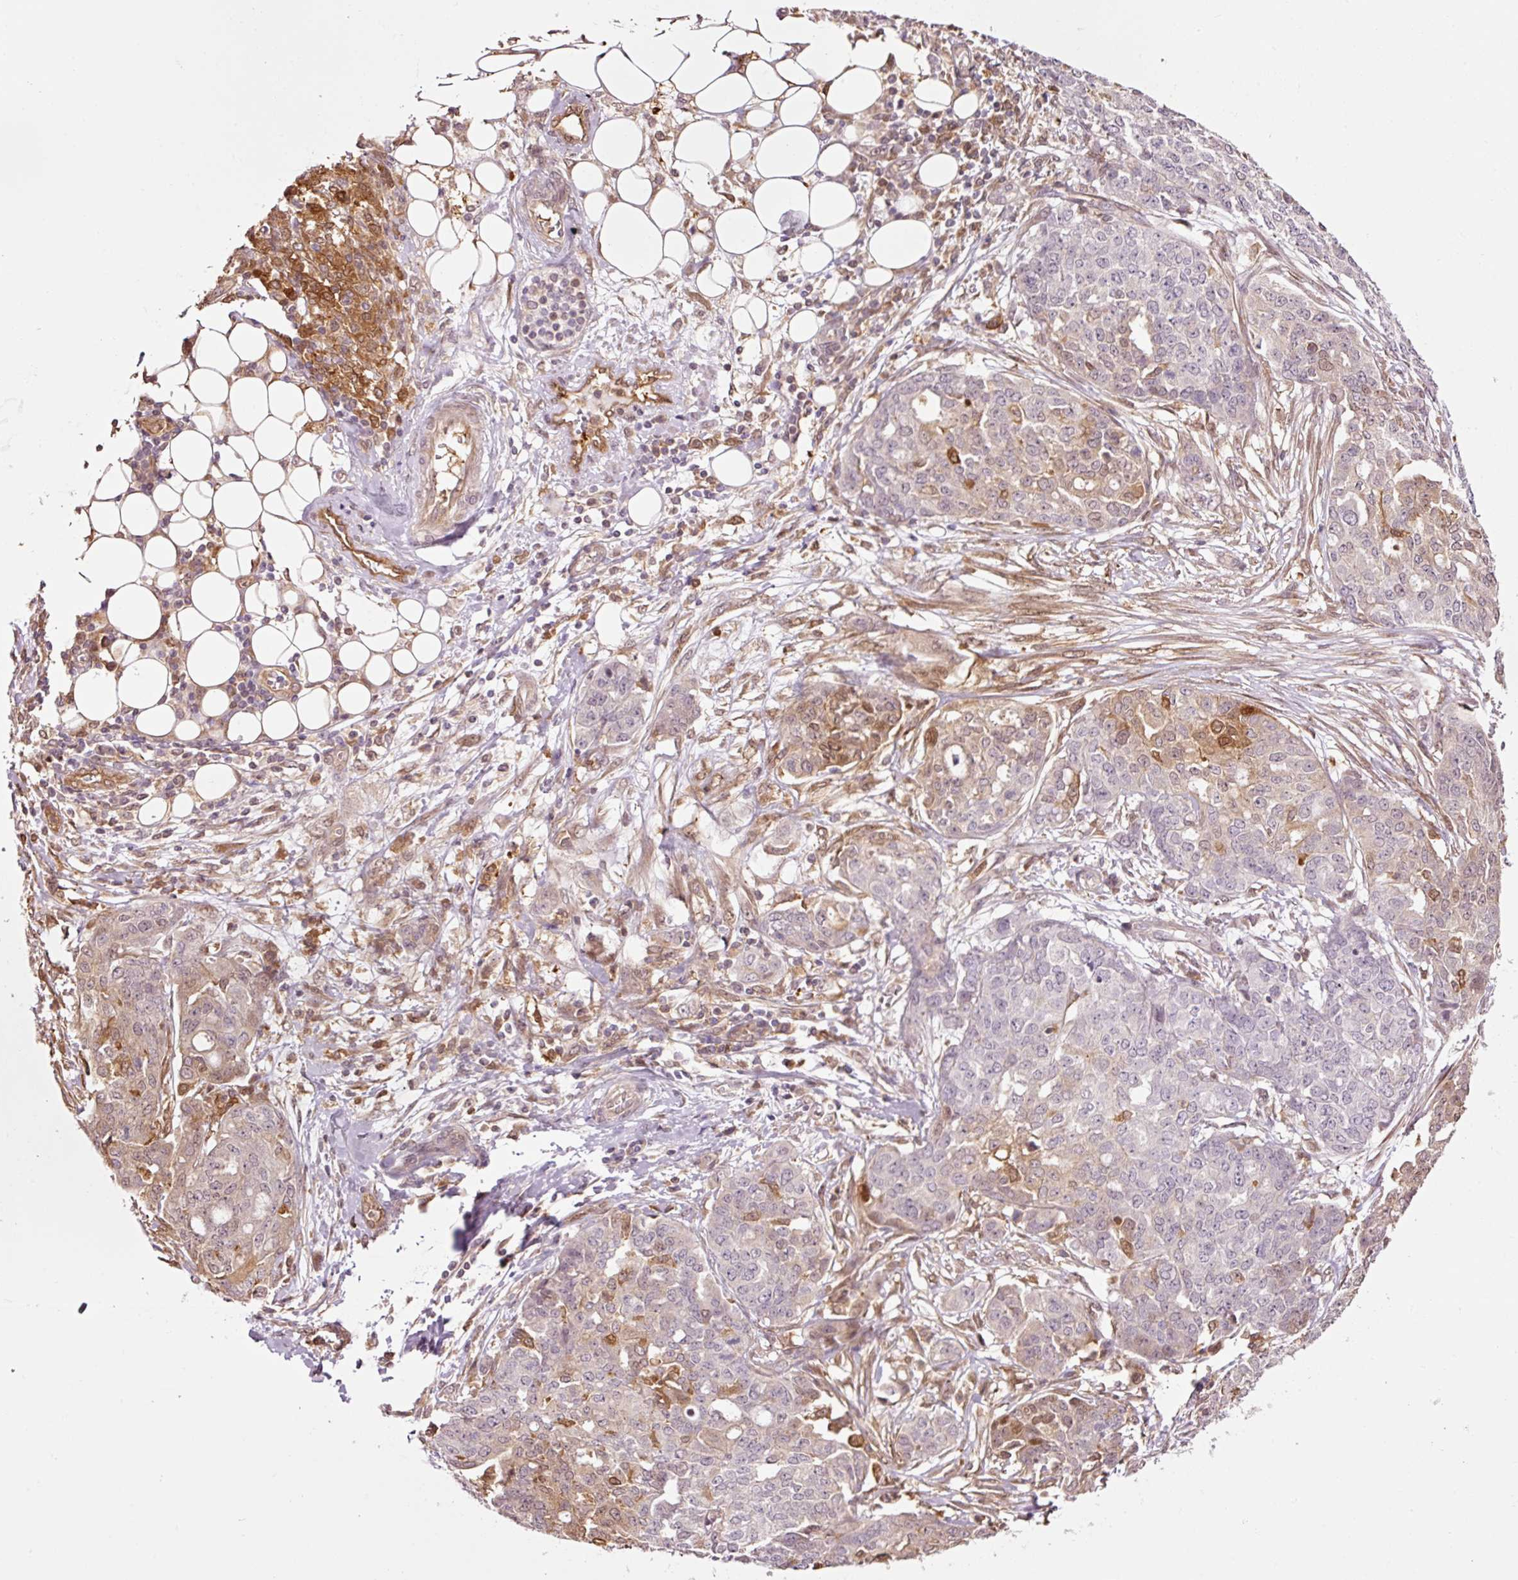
{"staining": {"intensity": "moderate", "quantity": "25%-75%", "location": "cytoplasmic/membranous,nuclear"}, "tissue": "ovarian cancer", "cell_type": "Tumor cells", "image_type": "cancer", "snomed": [{"axis": "morphology", "description": "Cystadenocarcinoma, serous, NOS"}, {"axis": "topography", "description": "Soft tissue"}, {"axis": "topography", "description": "Ovary"}], "caption": "Immunohistochemical staining of human ovarian serous cystadenocarcinoma displays medium levels of moderate cytoplasmic/membranous and nuclear protein staining in about 25%-75% of tumor cells.", "gene": "FBXL14", "patient": {"sex": "female", "age": 57}}